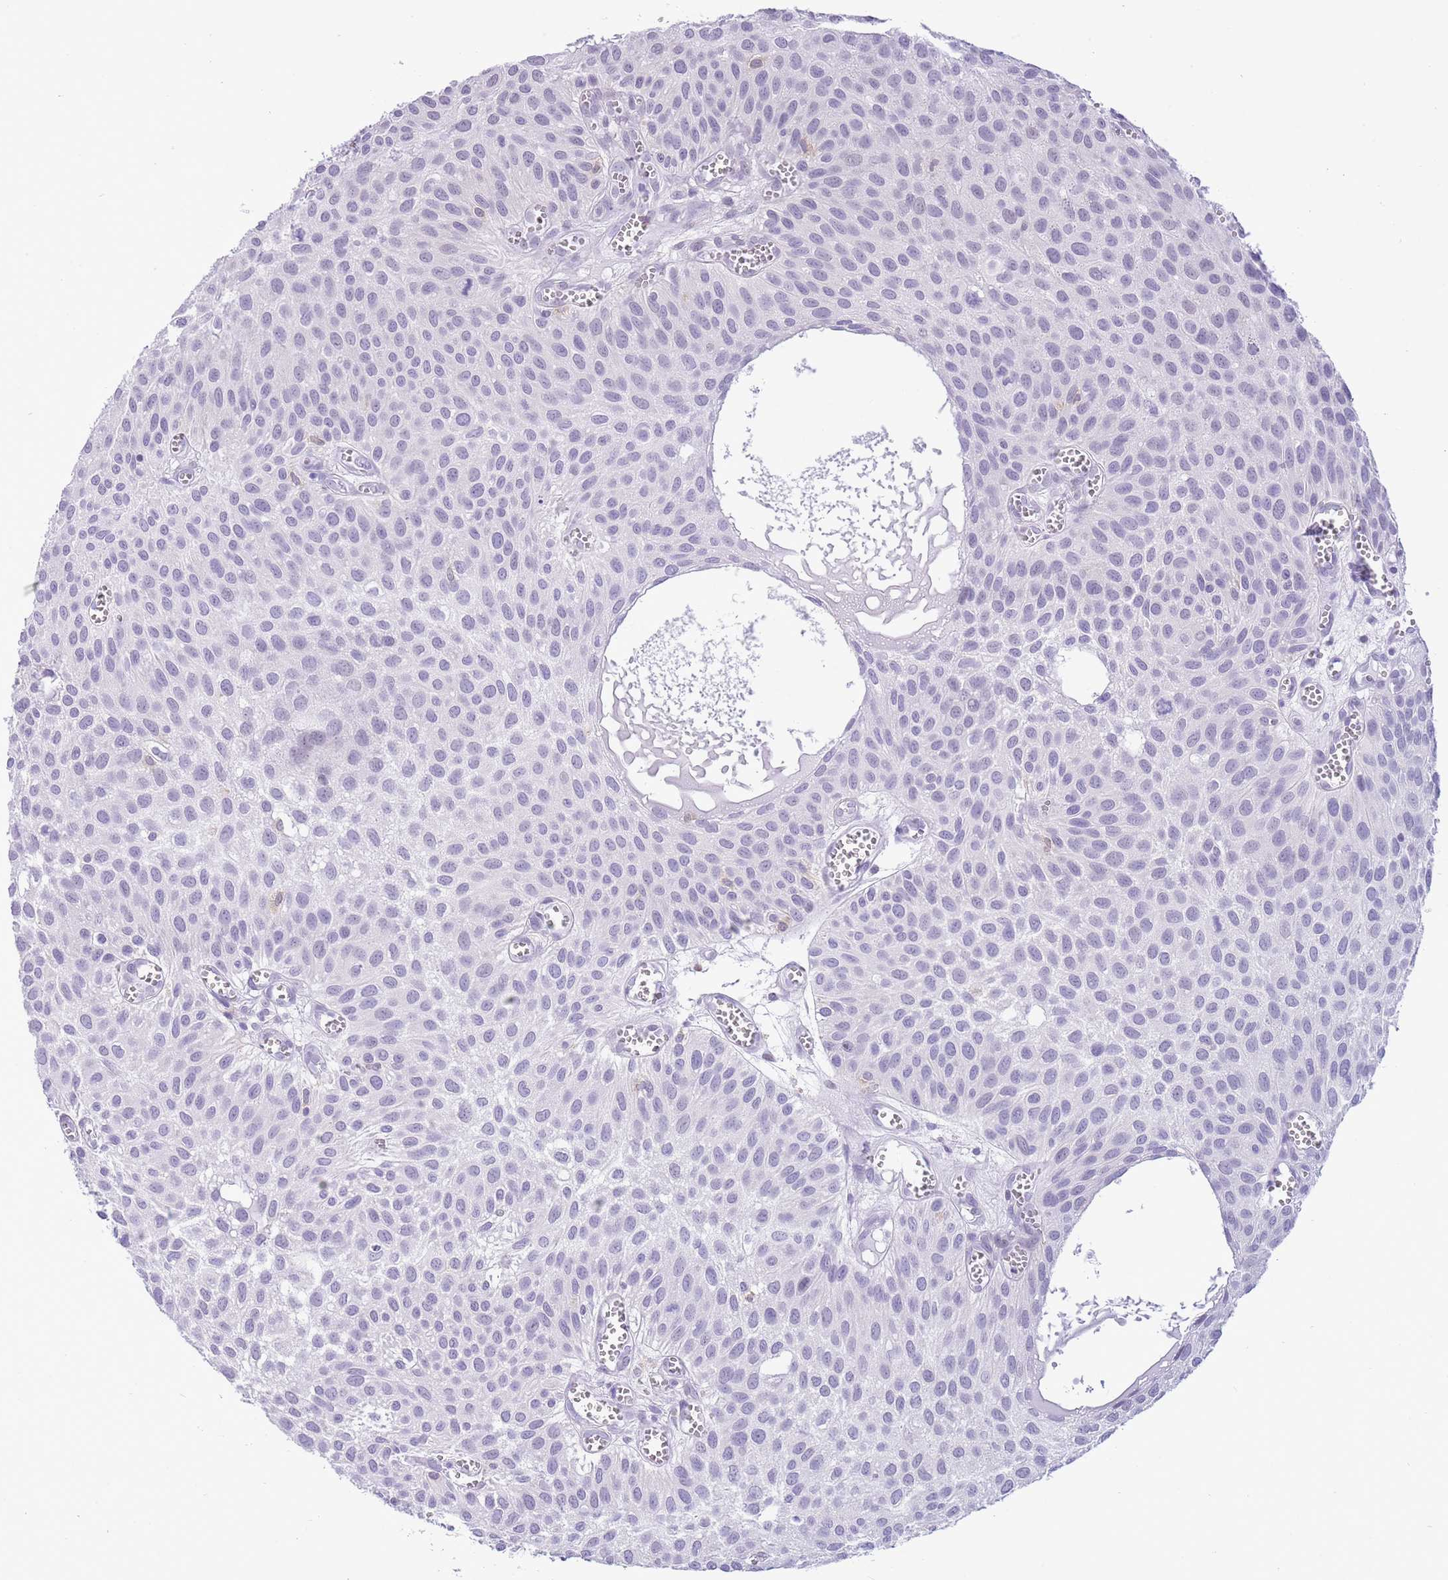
{"staining": {"intensity": "negative", "quantity": "none", "location": "none"}, "tissue": "urothelial cancer", "cell_type": "Tumor cells", "image_type": "cancer", "snomed": [{"axis": "morphology", "description": "Urothelial carcinoma, Low grade"}, {"axis": "topography", "description": "Urinary bladder"}], "caption": "DAB (3,3'-diaminobenzidine) immunohistochemical staining of urothelial cancer demonstrates no significant positivity in tumor cells.", "gene": "PPP1R17", "patient": {"sex": "male", "age": 88}}